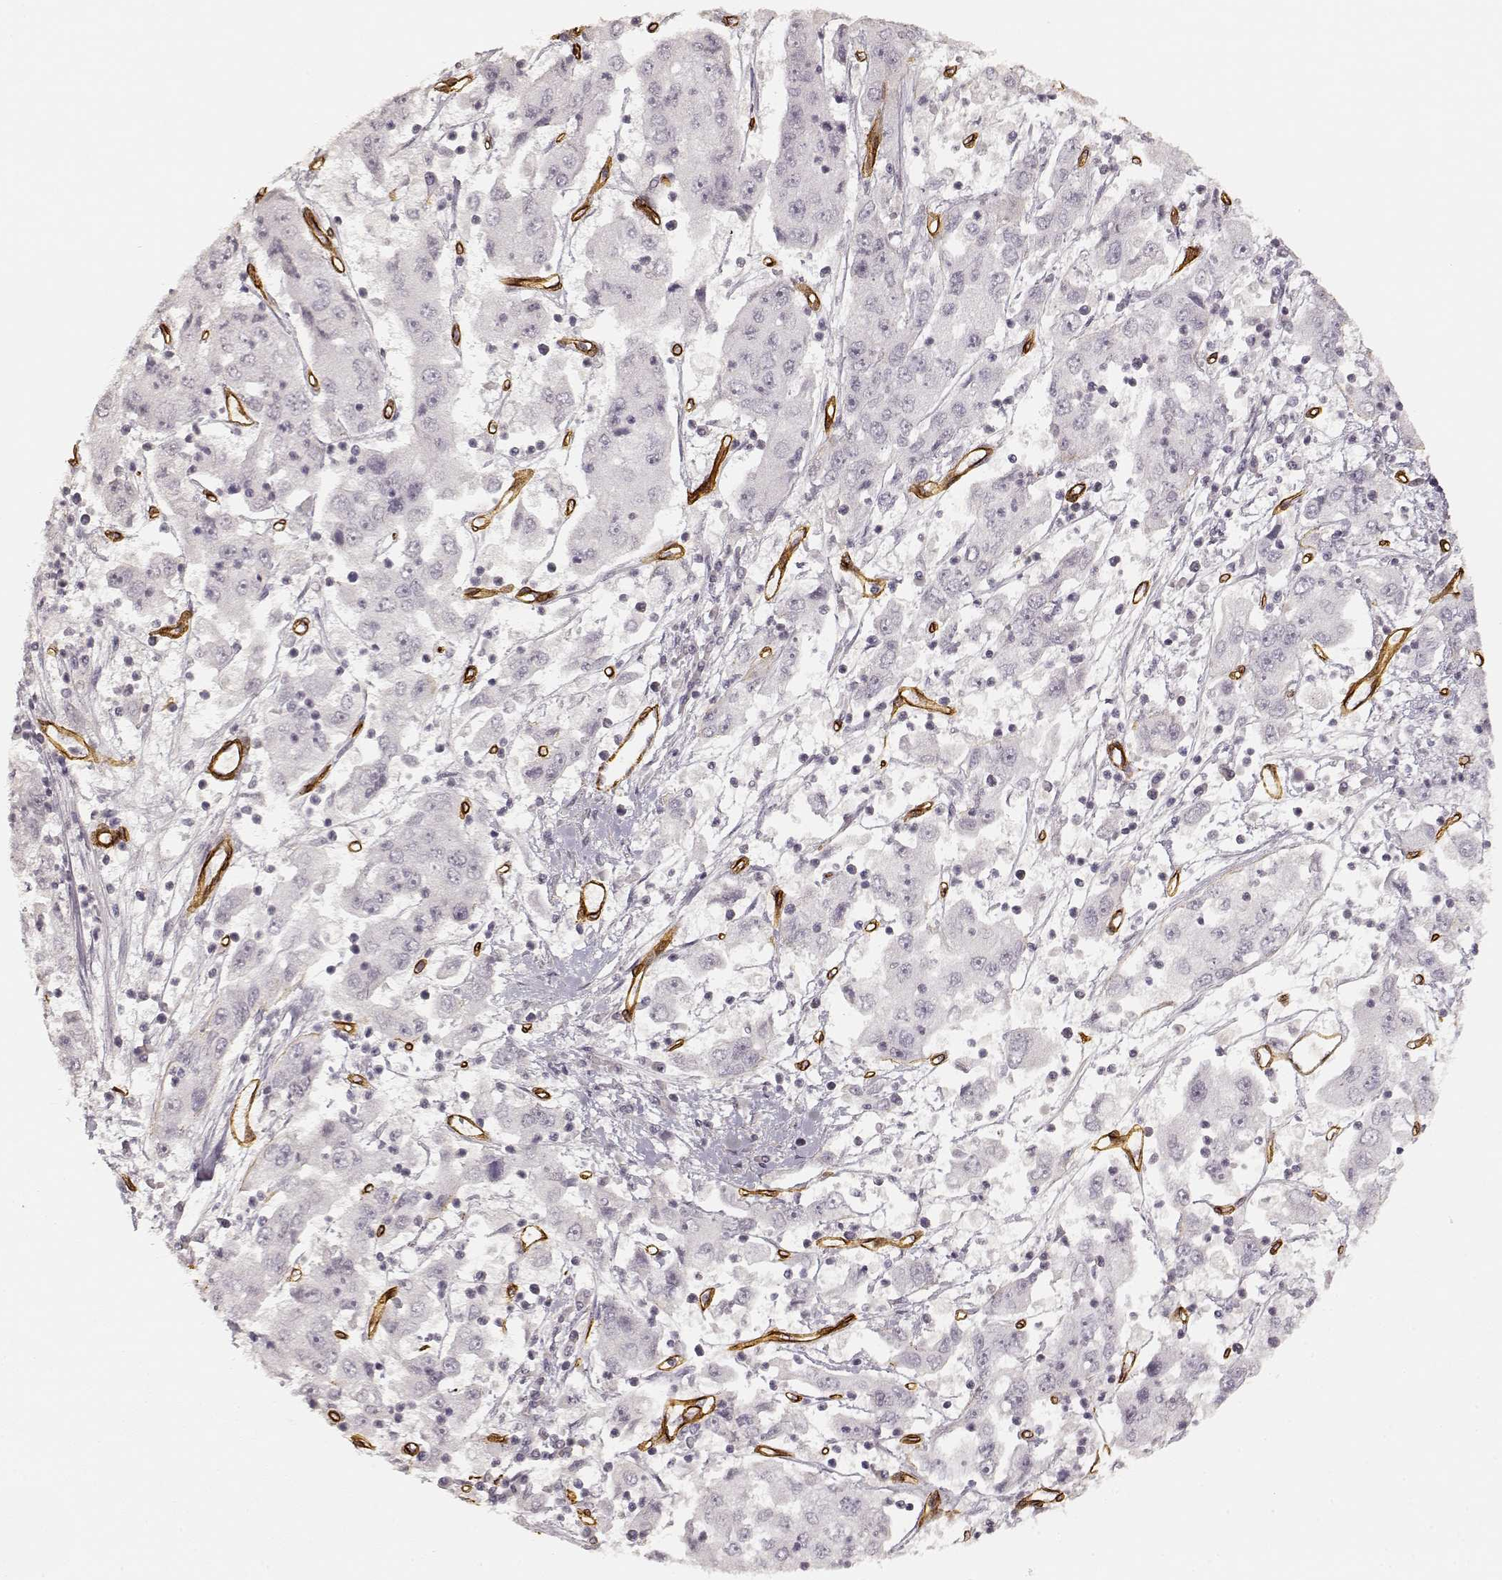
{"staining": {"intensity": "negative", "quantity": "none", "location": "none"}, "tissue": "cervical cancer", "cell_type": "Tumor cells", "image_type": "cancer", "snomed": [{"axis": "morphology", "description": "Squamous cell carcinoma, NOS"}, {"axis": "topography", "description": "Cervix"}], "caption": "The histopathology image exhibits no significant staining in tumor cells of squamous cell carcinoma (cervical). Nuclei are stained in blue.", "gene": "LAMA4", "patient": {"sex": "female", "age": 36}}